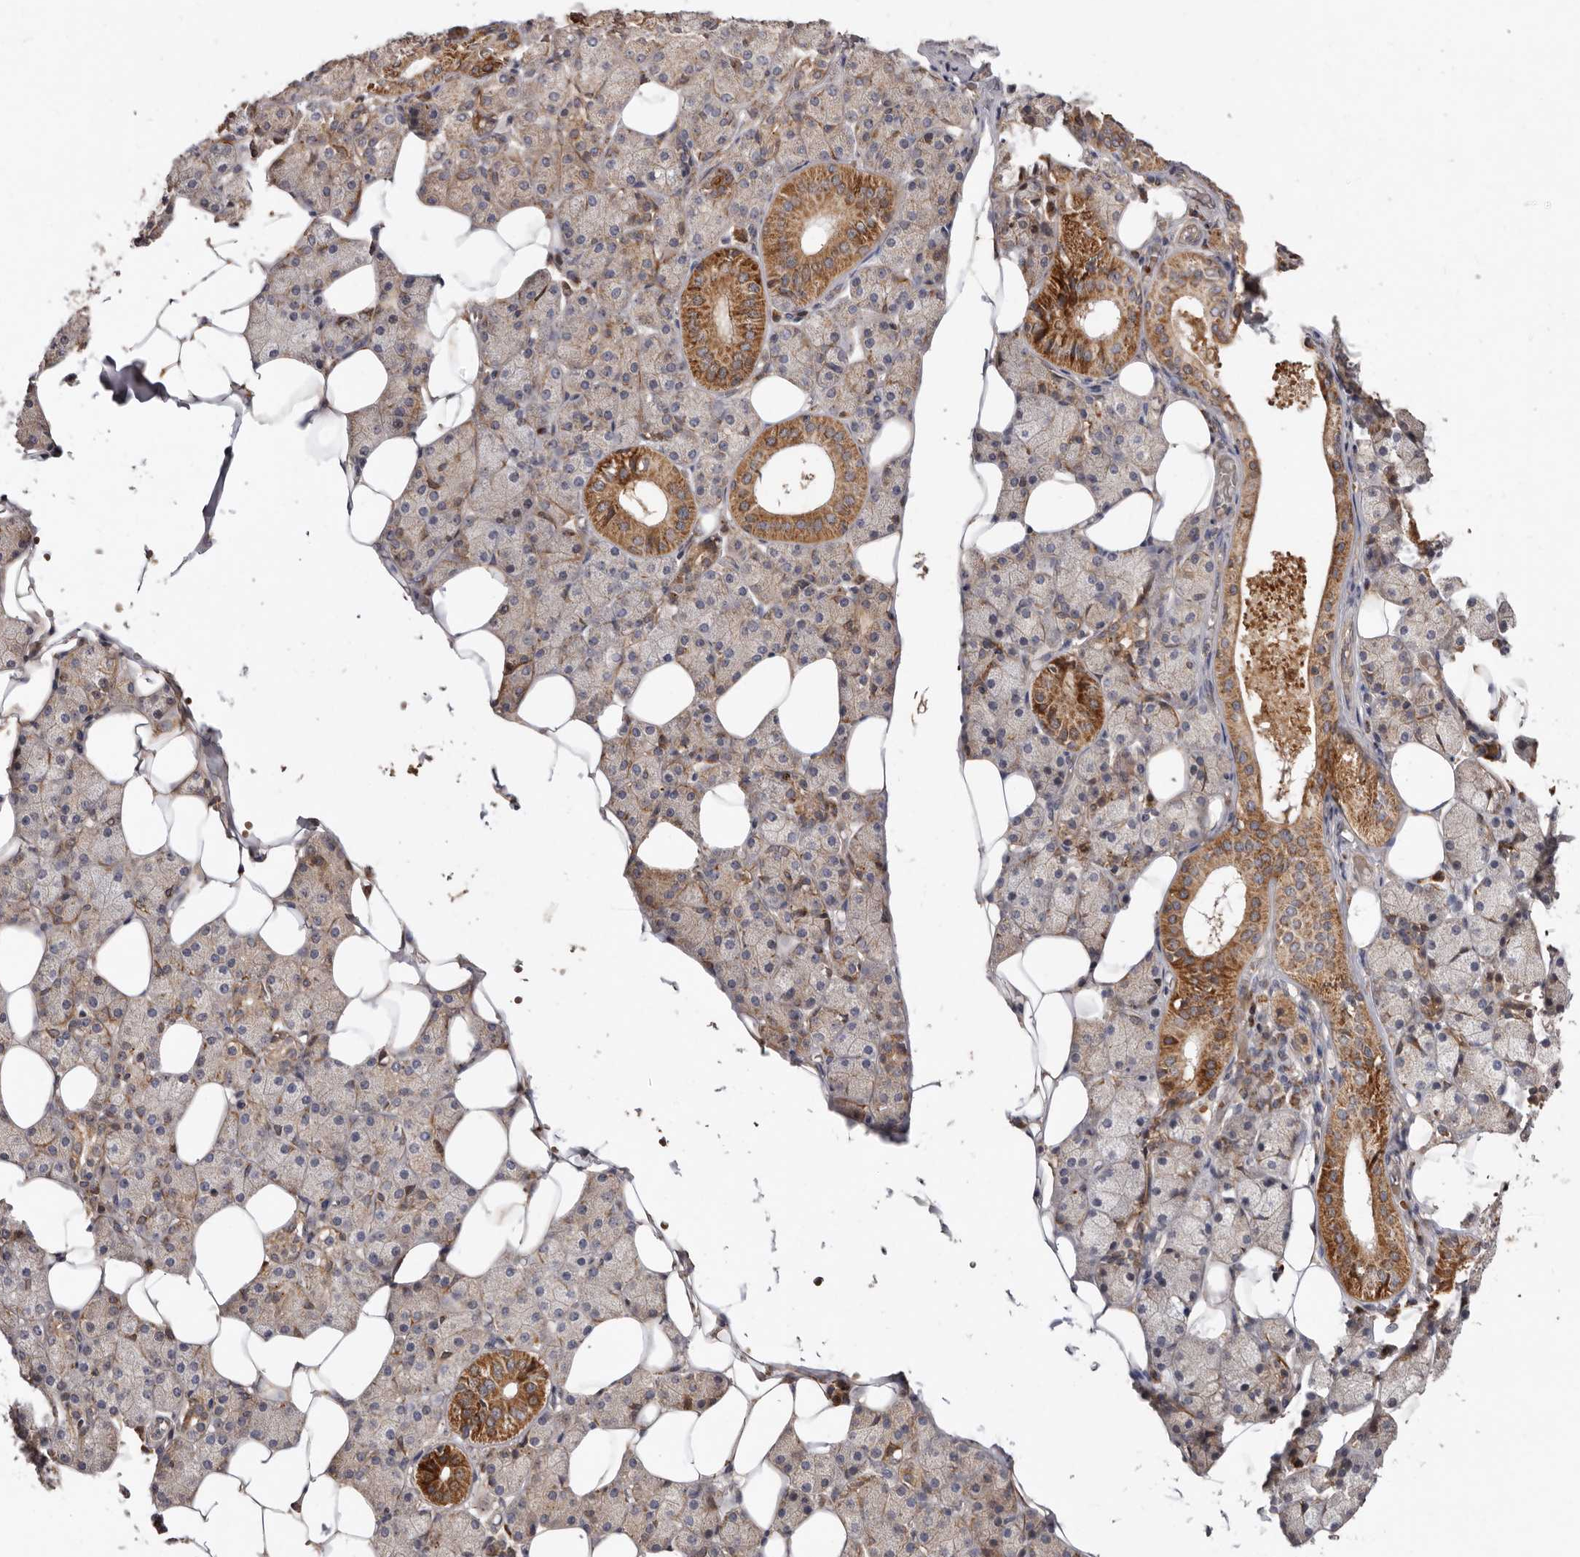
{"staining": {"intensity": "strong", "quantity": "25%-75%", "location": "cytoplasmic/membranous"}, "tissue": "salivary gland", "cell_type": "Glandular cells", "image_type": "normal", "snomed": [{"axis": "morphology", "description": "Normal tissue, NOS"}, {"axis": "topography", "description": "Salivary gland"}], "caption": "A micrograph showing strong cytoplasmic/membranous positivity in about 25%-75% of glandular cells in unremarkable salivary gland, as visualized by brown immunohistochemical staining.", "gene": "GOT1L1", "patient": {"sex": "female", "age": 33}}